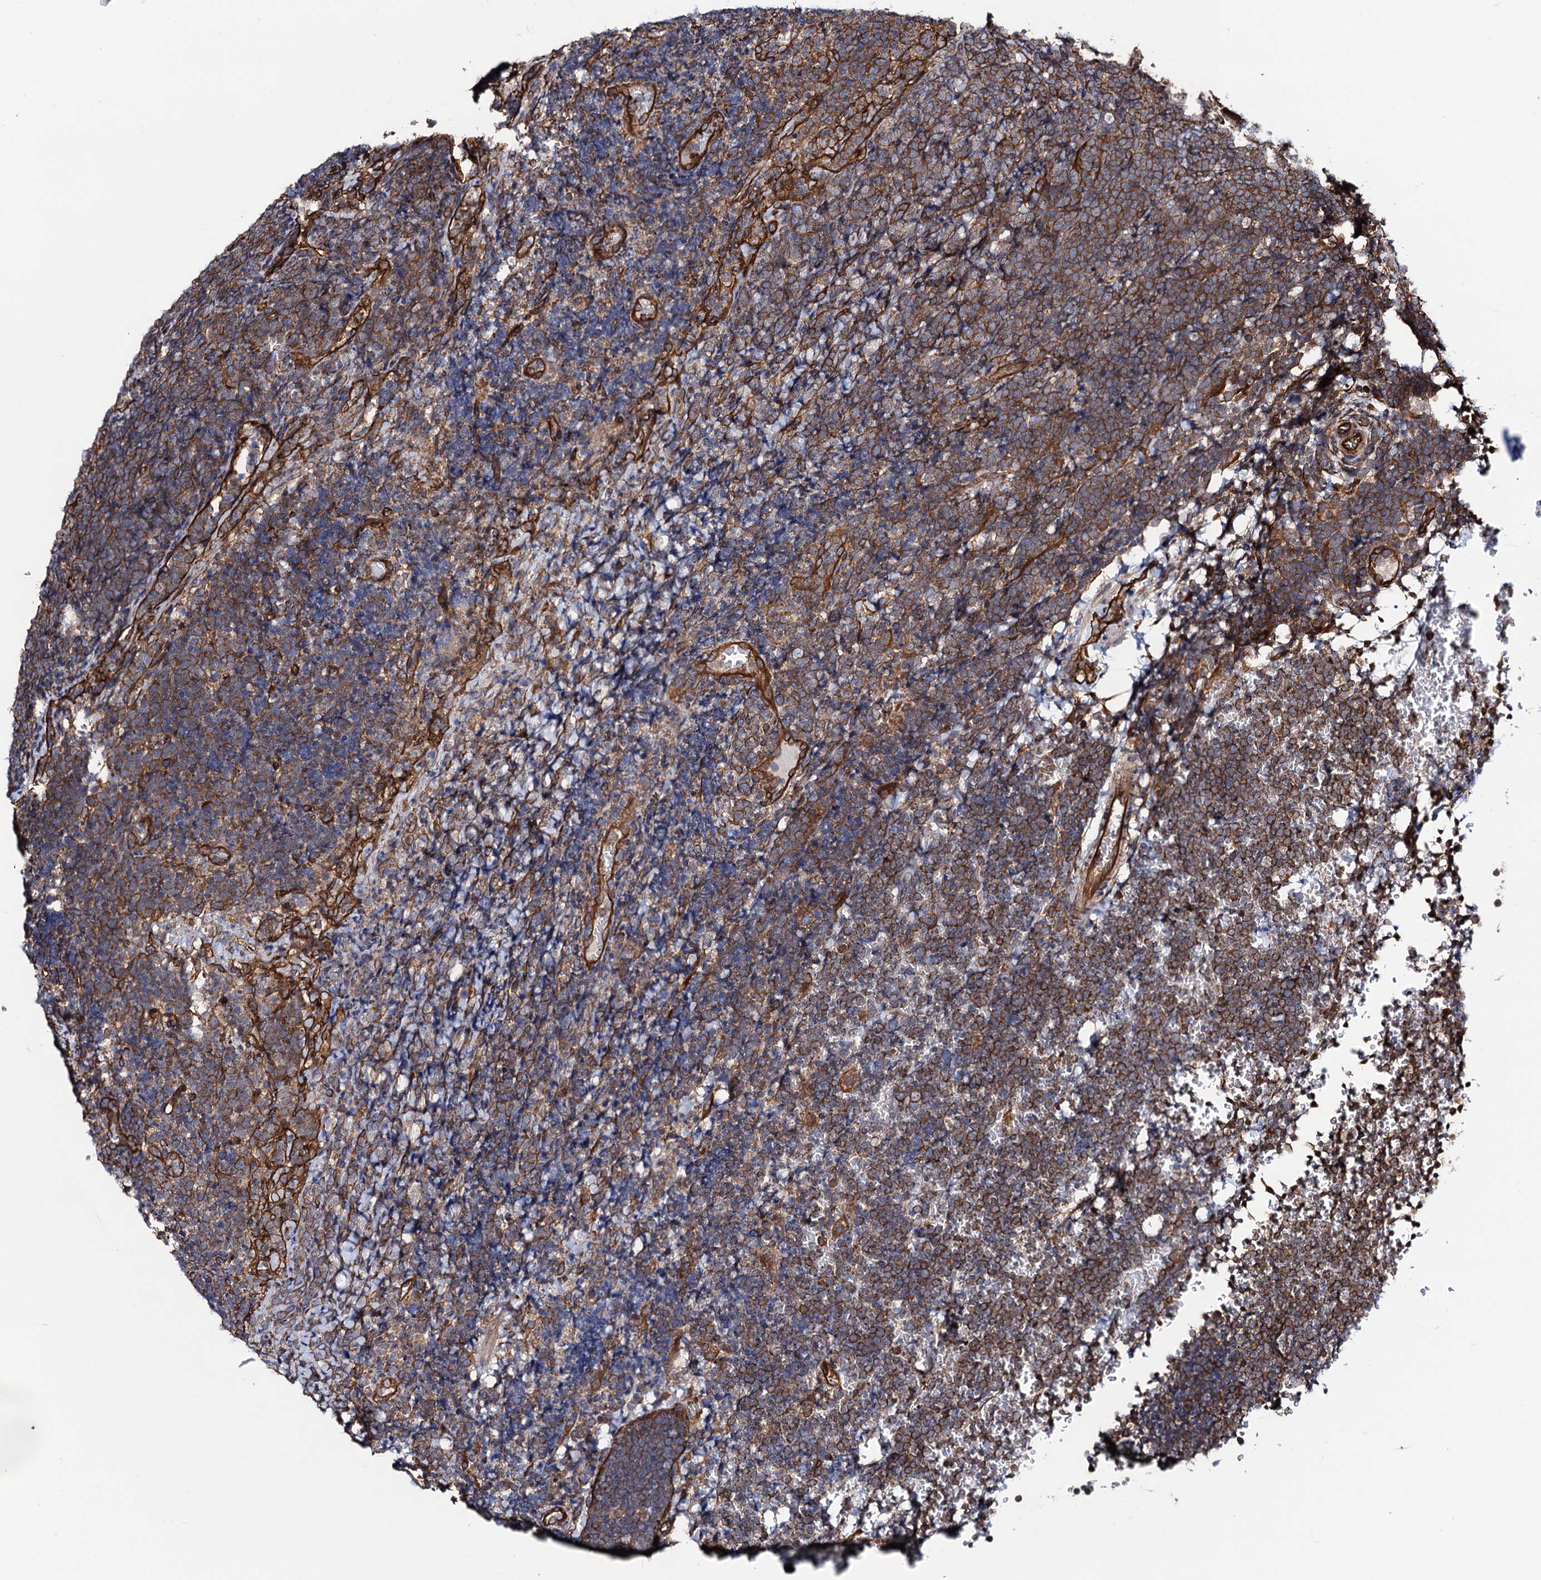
{"staining": {"intensity": "moderate", "quantity": ">75%", "location": "cytoplasmic/membranous"}, "tissue": "lymphoma", "cell_type": "Tumor cells", "image_type": "cancer", "snomed": [{"axis": "morphology", "description": "Malignant lymphoma, non-Hodgkin's type, High grade"}, {"axis": "topography", "description": "Lymph node"}], "caption": "A brown stain labels moderate cytoplasmic/membranous staining of a protein in malignant lymphoma, non-Hodgkin's type (high-grade) tumor cells.", "gene": "CIP2A", "patient": {"sex": "male", "age": 13}}